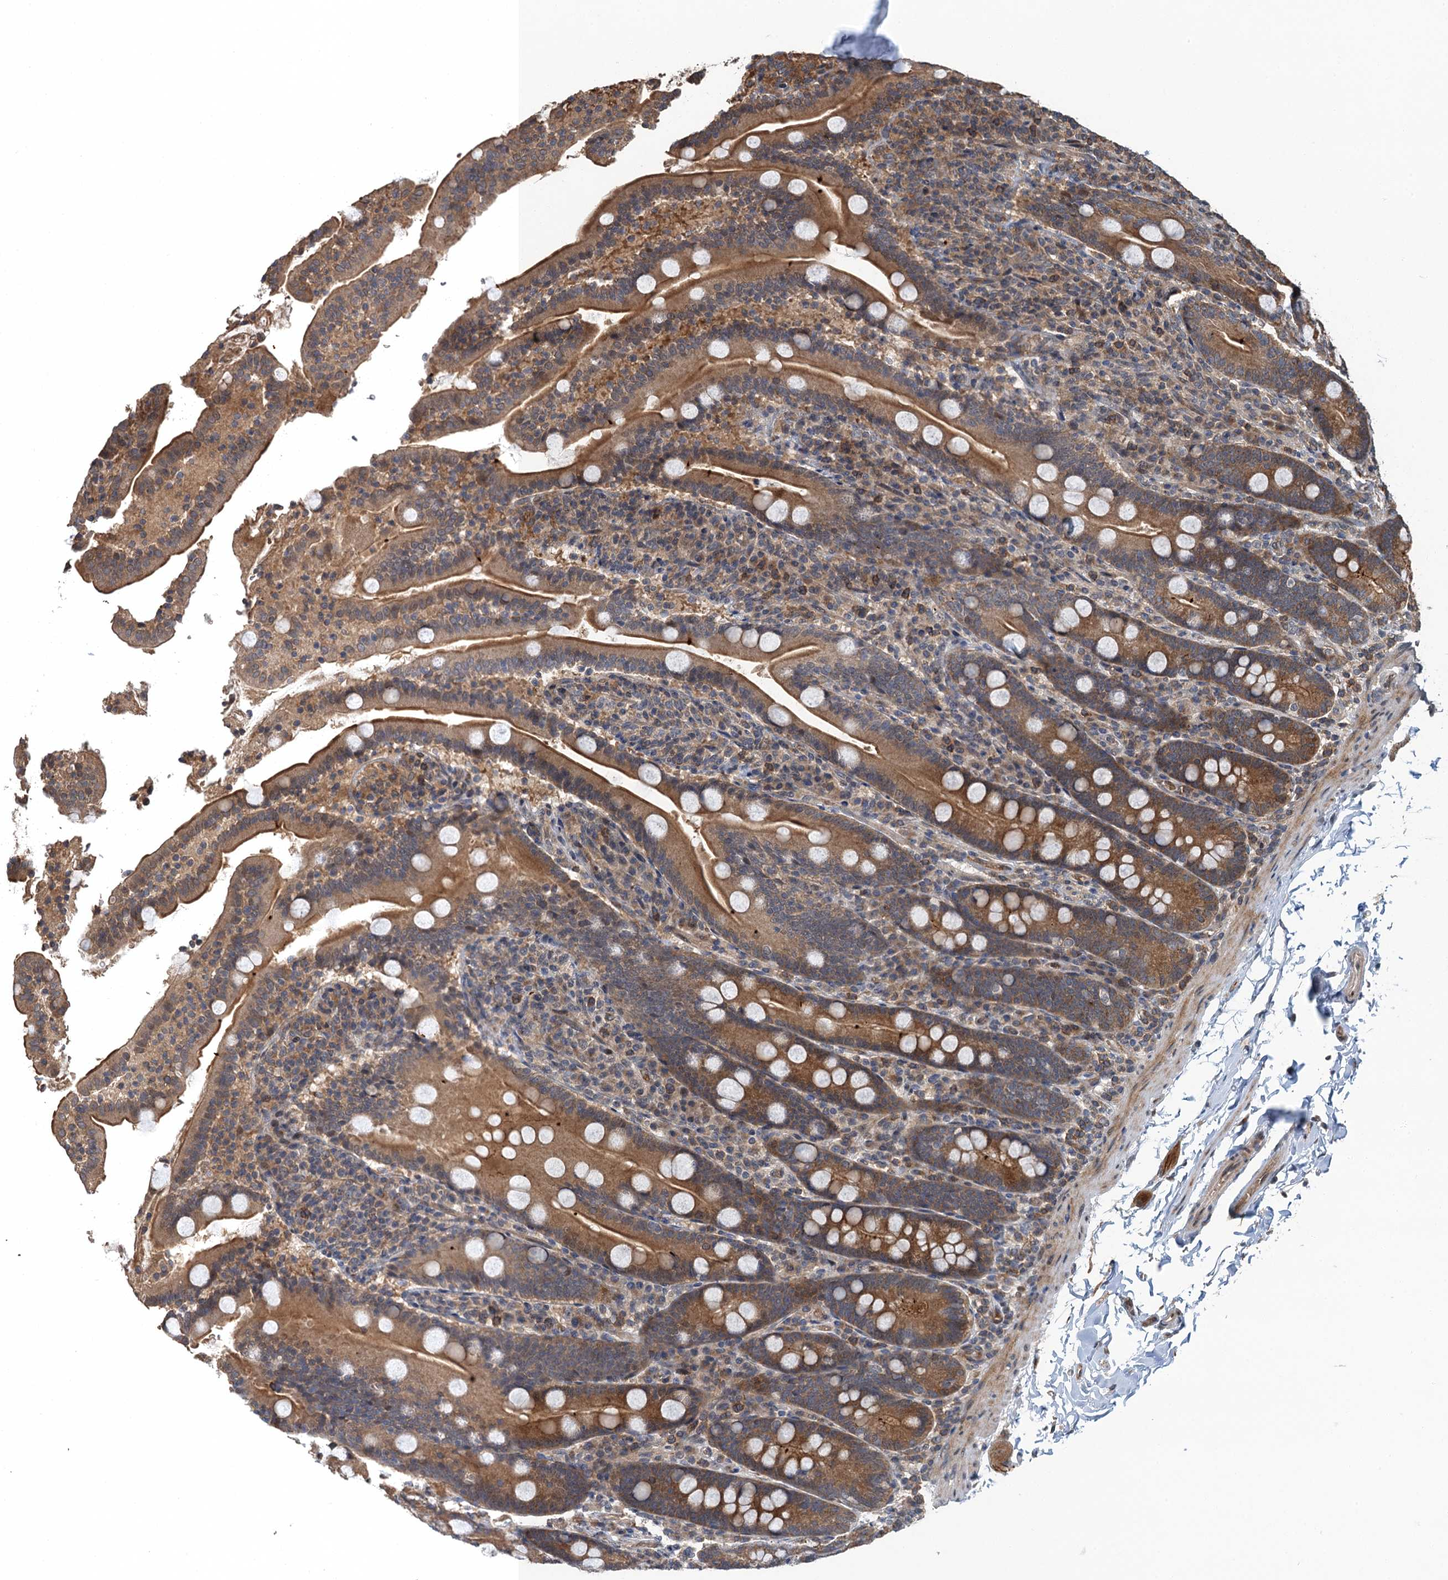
{"staining": {"intensity": "moderate", "quantity": "25%-75%", "location": "cytoplasmic/membranous"}, "tissue": "duodenum", "cell_type": "Glandular cells", "image_type": "normal", "snomed": [{"axis": "morphology", "description": "Normal tissue, NOS"}, {"axis": "topography", "description": "Duodenum"}], "caption": "A high-resolution micrograph shows immunohistochemistry staining of normal duodenum, which shows moderate cytoplasmic/membranous expression in approximately 25%-75% of glandular cells.", "gene": "SNX32", "patient": {"sex": "male", "age": 35}}